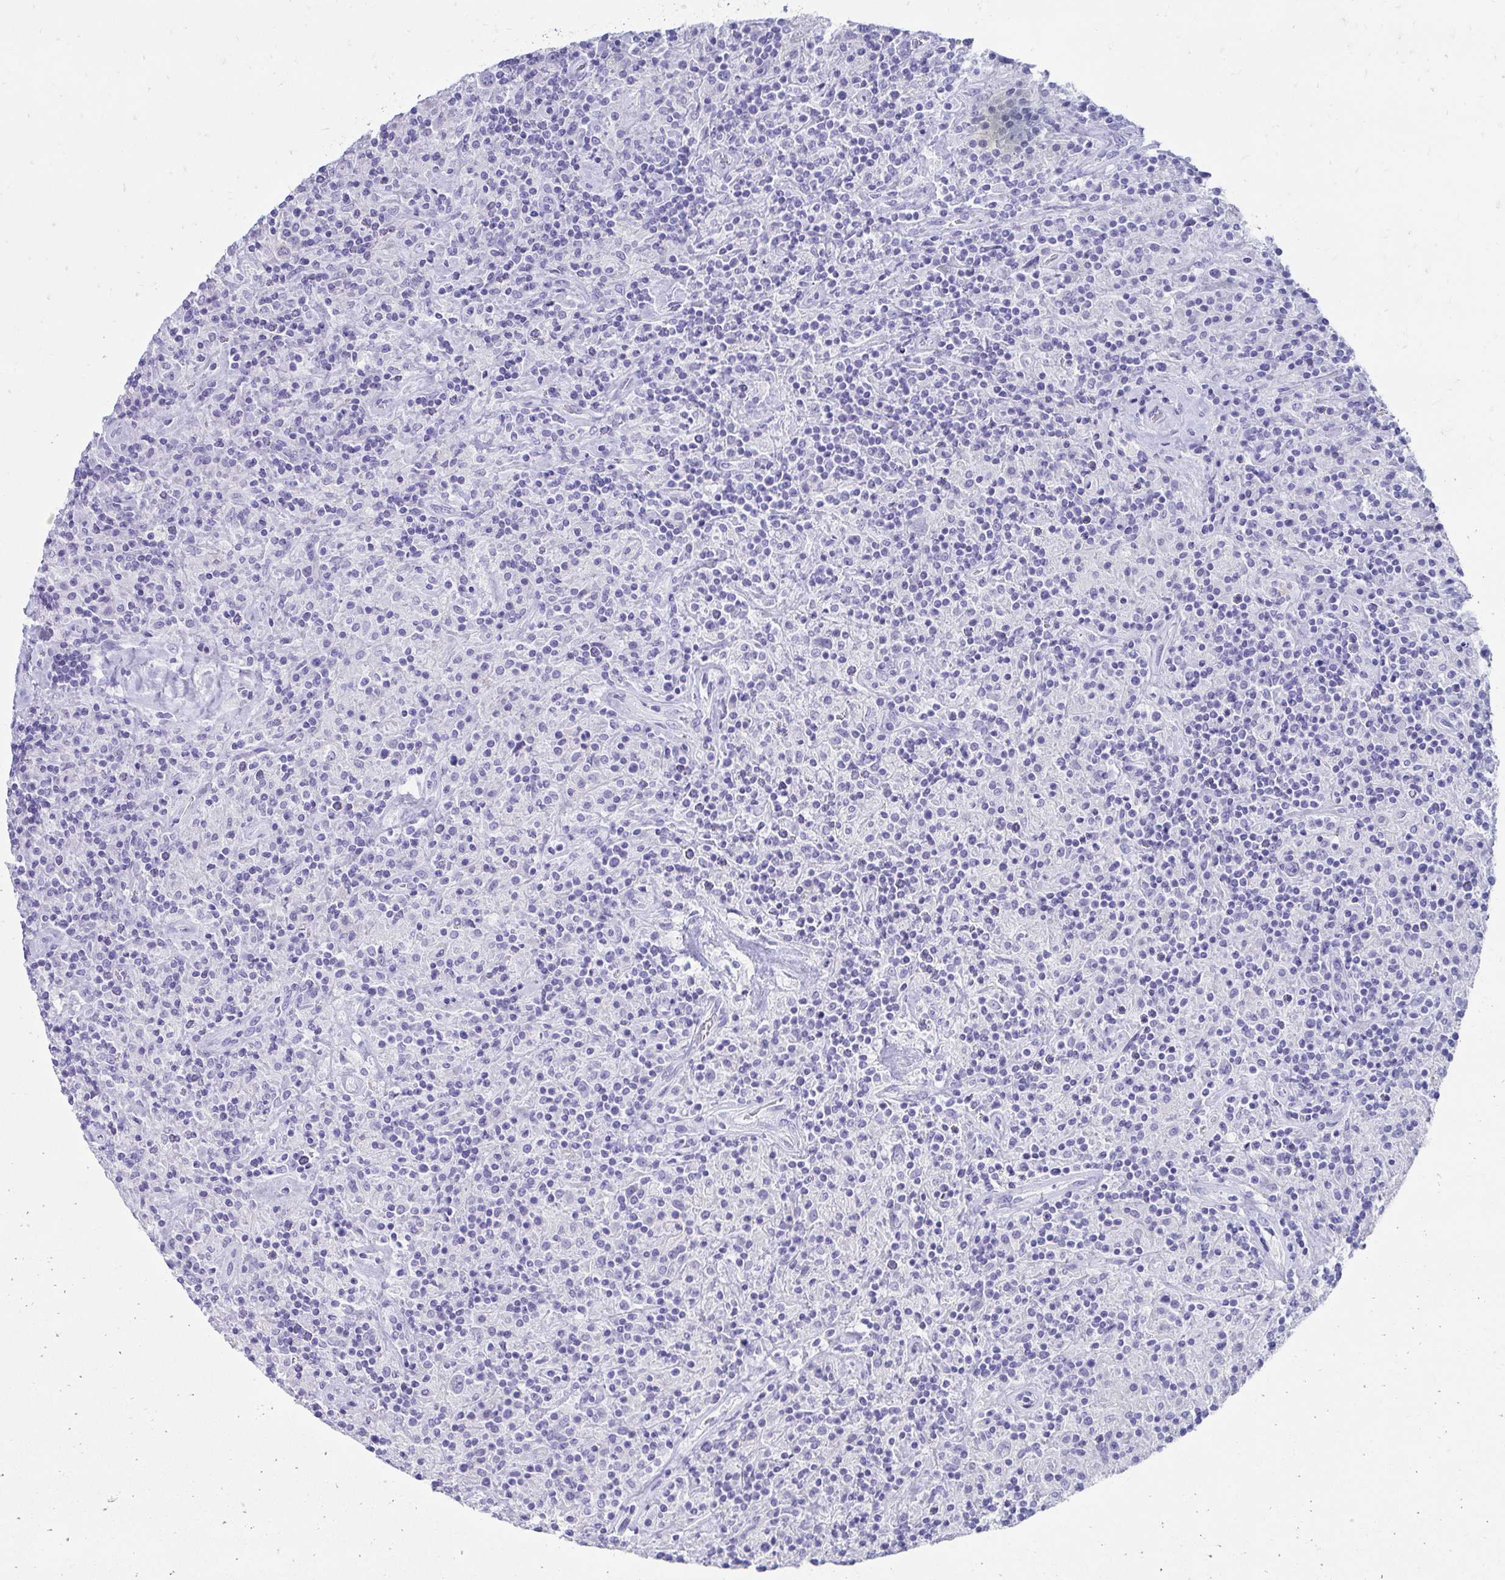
{"staining": {"intensity": "negative", "quantity": "none", "location": "none"}, "tissue": "lymphoma", "cell_type": "Tumor cells", "image_type": "cancer", "snomed": [{"axis": "morphology", "description": "Hodgkin's disease, NOS"}, {"axis": "topography", "description": "Lymph node"}], "caption": "Tumor cells show no significant expression in Hodgkin's disease.", "gene": "SEC14L3", "patient": {"sex": "male", "age": 70}}